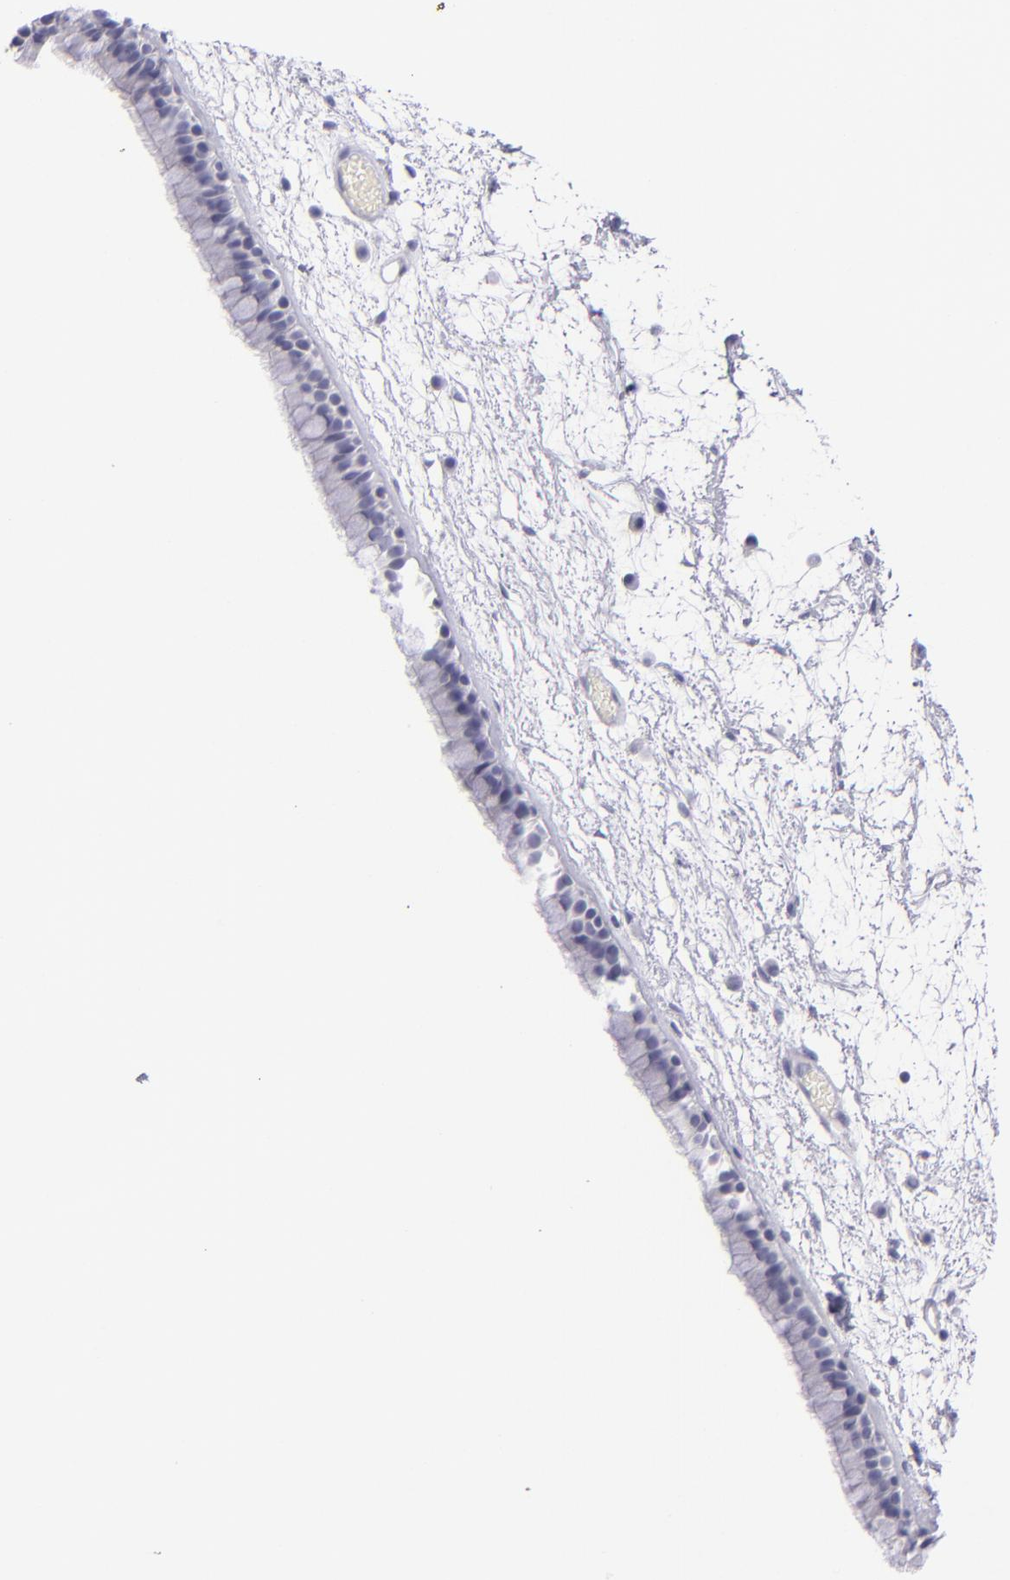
{"staining": {"intensity": "negative", "quantity": "none", "location": "none"}, "tissue": "nasopharynx", "cell_type": "Respiratory epithelial cells", "image_type": "normal", "snomed": [{"axis": "morphology", "description": "Normal tissue, NOS"}, {"axis": "morphology", "description": "Inflammation, NOS"}, {"axis": "topography", "description": "Nasopharynx"}], "caption": "Respiratory epithelial cells show no significant staining in normal nasopharynx. The staining is performed using DAB (3,3'-diaminobenzidine) brown chromogen with nuclei counter-stained in using hematoxylin.", "gene": "PVALB", "patient": {"sex": "male", "age": 48}}